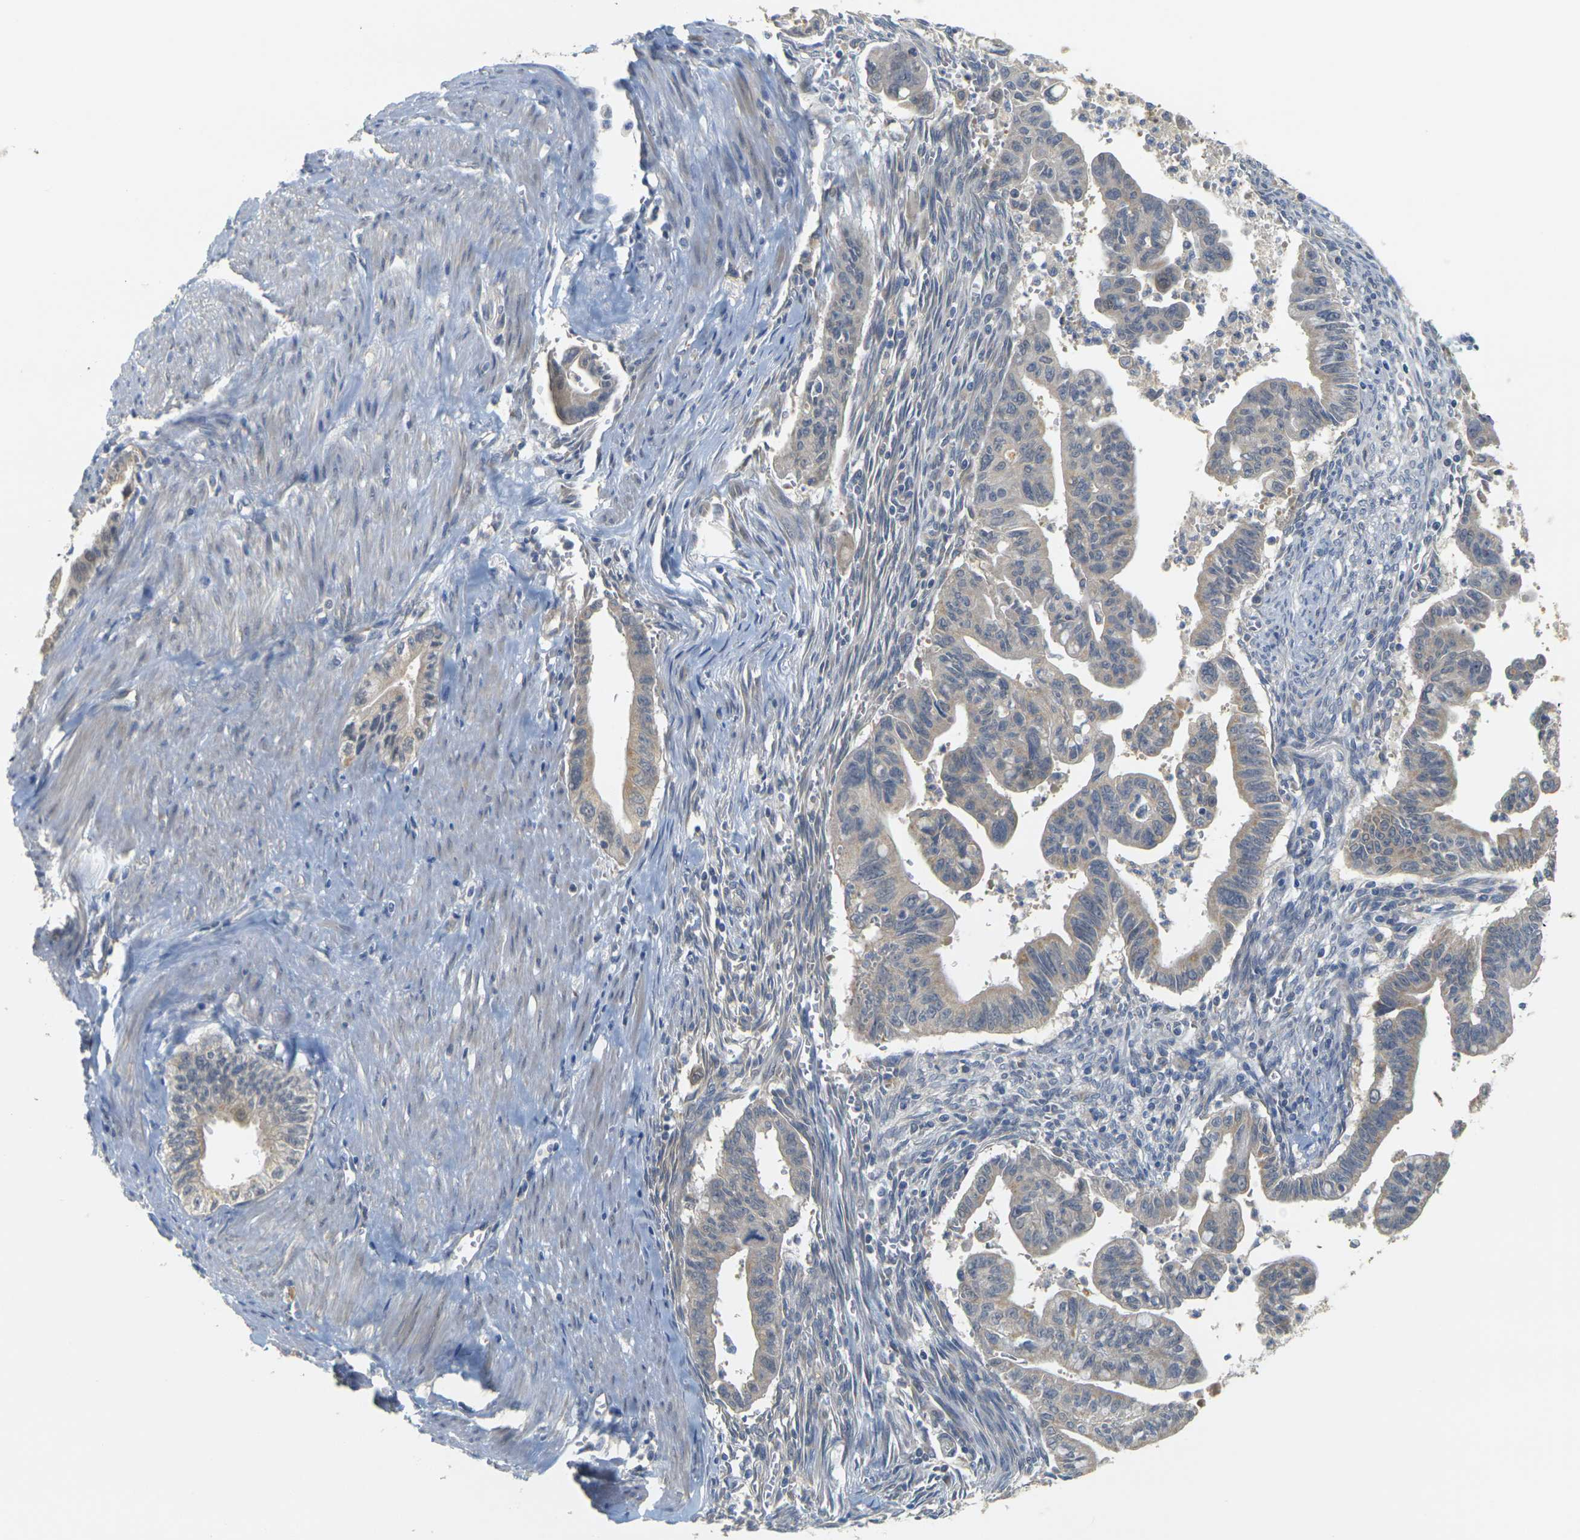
{"staining": {"intensity": "weak", "quantity": "<25%", "location": "cytoplasmic/membranous"}, "tissue": "pancreatic cancer", "cell_type": "Tumor cells", "image_type": "cancer", "snomed": [{"axis": "morphology", "description": "Adenocarcinoma, NOS"}, {"axis": "topography", "description": "Pancreas"}], "caption": "IHC of human pancreatic cancer (adenocarcinoma) displays no expression in tumor cells.", "gene": "GDAP1", "patient": {"sex": "male", "age": 70}}